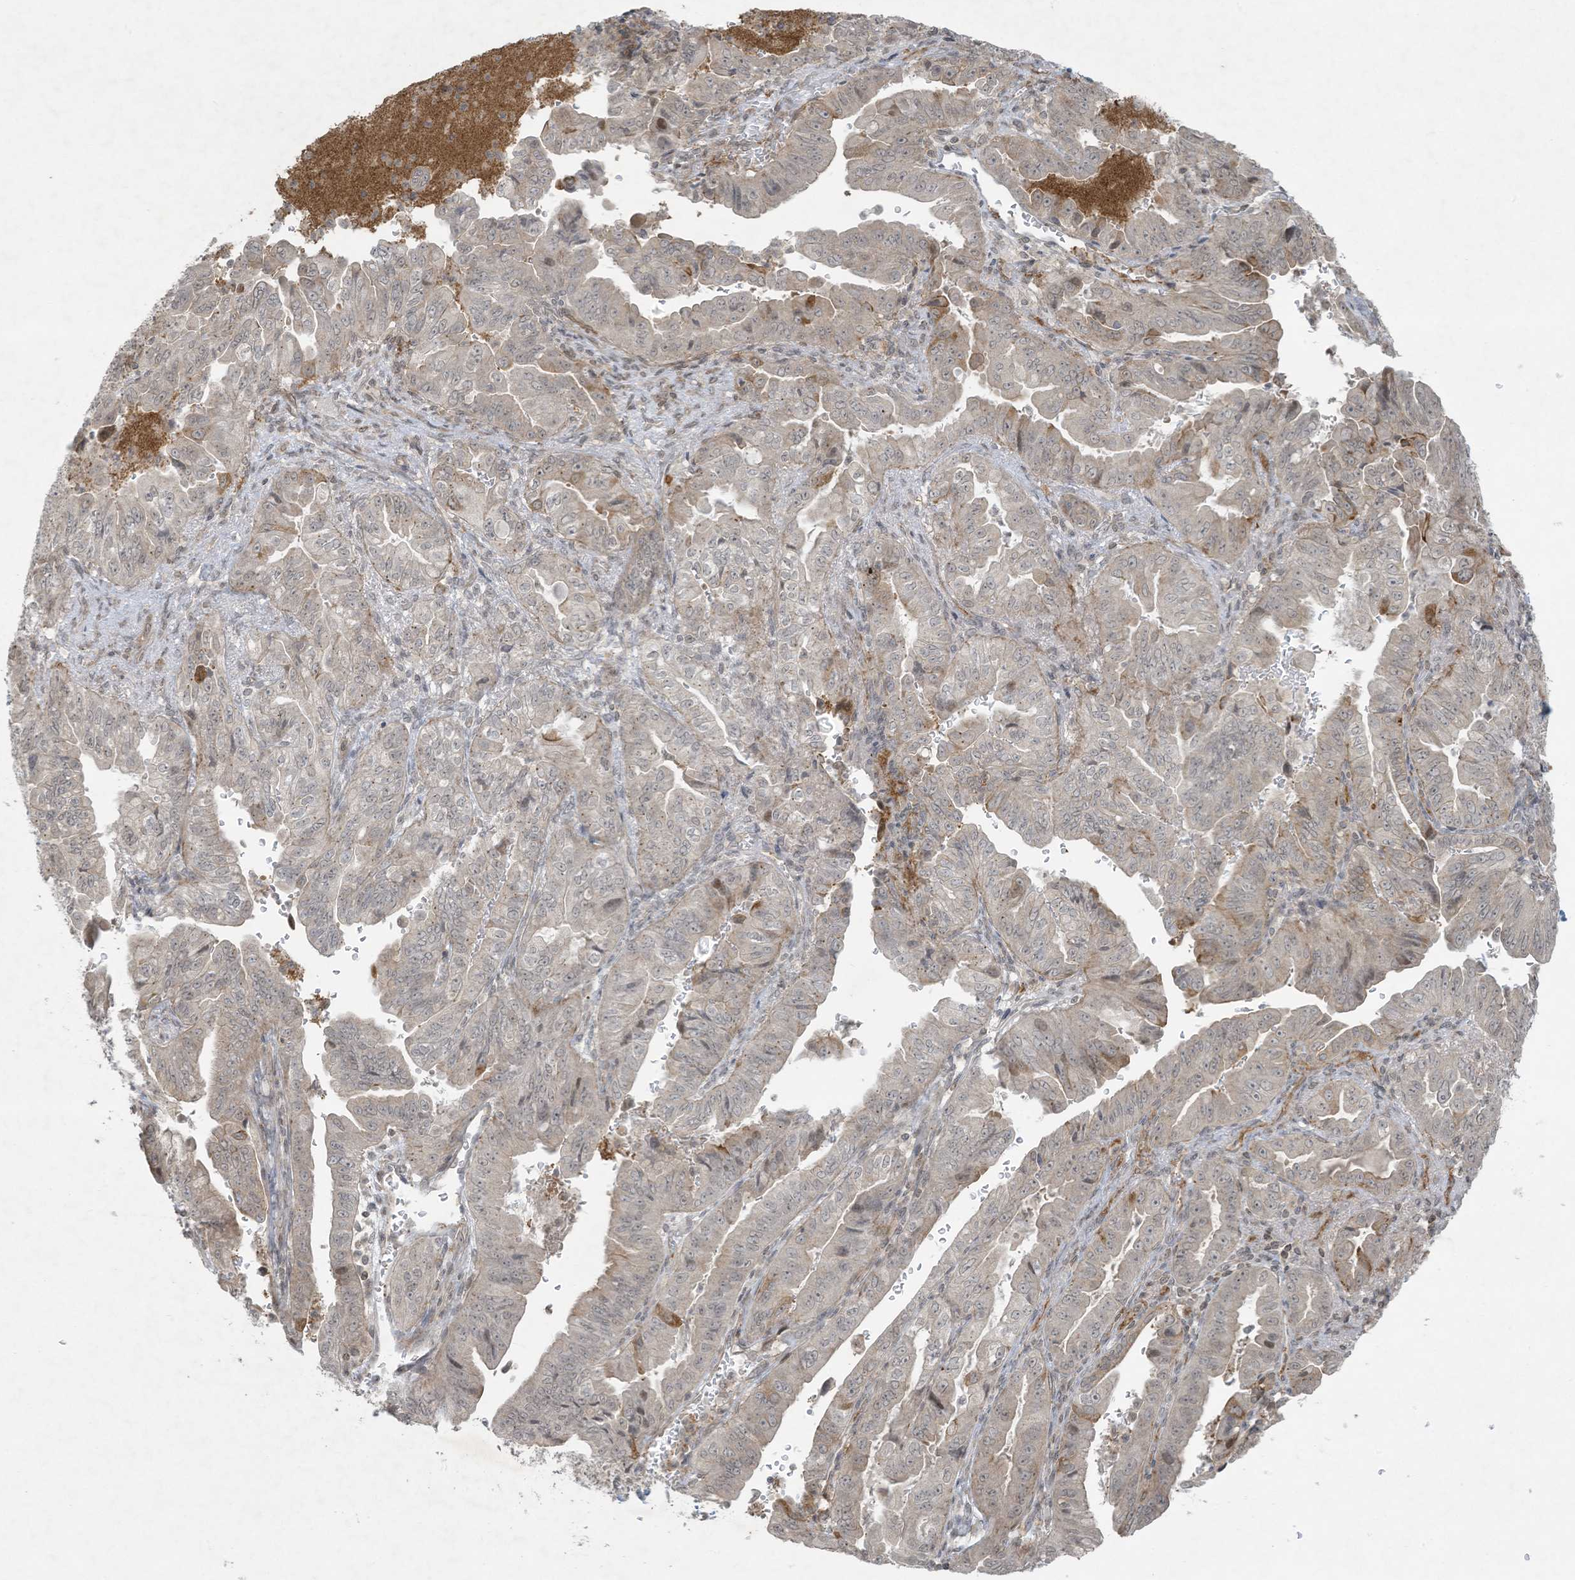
{"staining": {"intensity": "negative", "quantity": "none", "location": "none"}, "tissue": "pancreatic cancer", "cell_type": "Tumor cells", "image_type": "cancer", "snomed": [{"axis": "morphology", "description": "Adenocarcinoma, NOS"}, {"axis": "topography", "description": "Pancreas"}], "caption": "The immunohistochemistry micrograph has no significant positivity in tumor cells of pancreatic adenocarcinoma tissue. (Immunohistochemistry (ihc), brightfield microscopy, high magnification).", "gene": "ZNF263", "patient": {"sex": "male", "age": 70}}